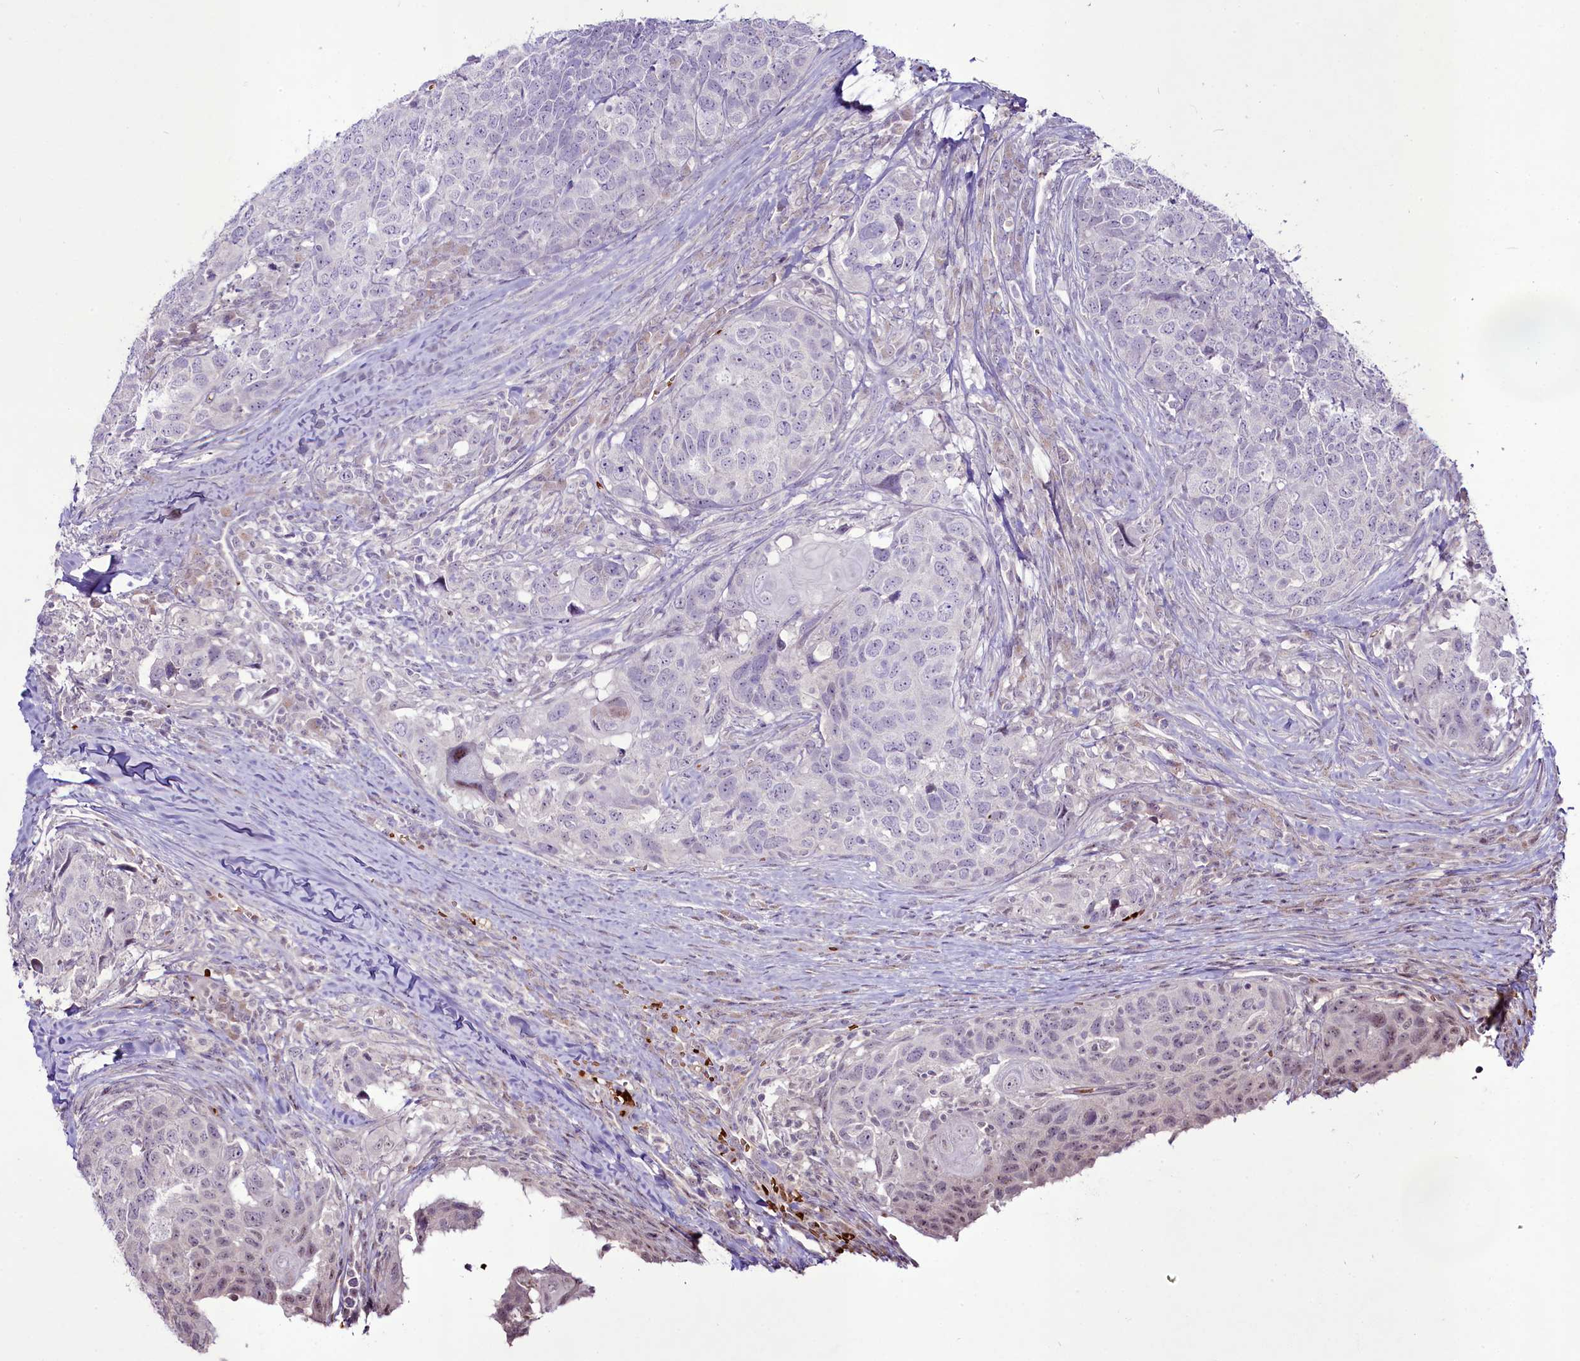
{"staining": {"intensity": "negative", "quantity": "none", "location": "none"}, "tissue": "head and neck cancer", "cell_type": "Tumor cells", "image_type": "cancer", "snomed": [{"axis": "morphology", "description": "Squamous cell carcinoma, NOS"}, {"axis": "topography", "description": "Head-Neck"}], "caption": "The micrograph exhibits no staining of tumor cells in head and neck cancer (squamous cell carcinoma).", "gene": "SUSD3", "patient": {"sex": "male", "age": 66}}